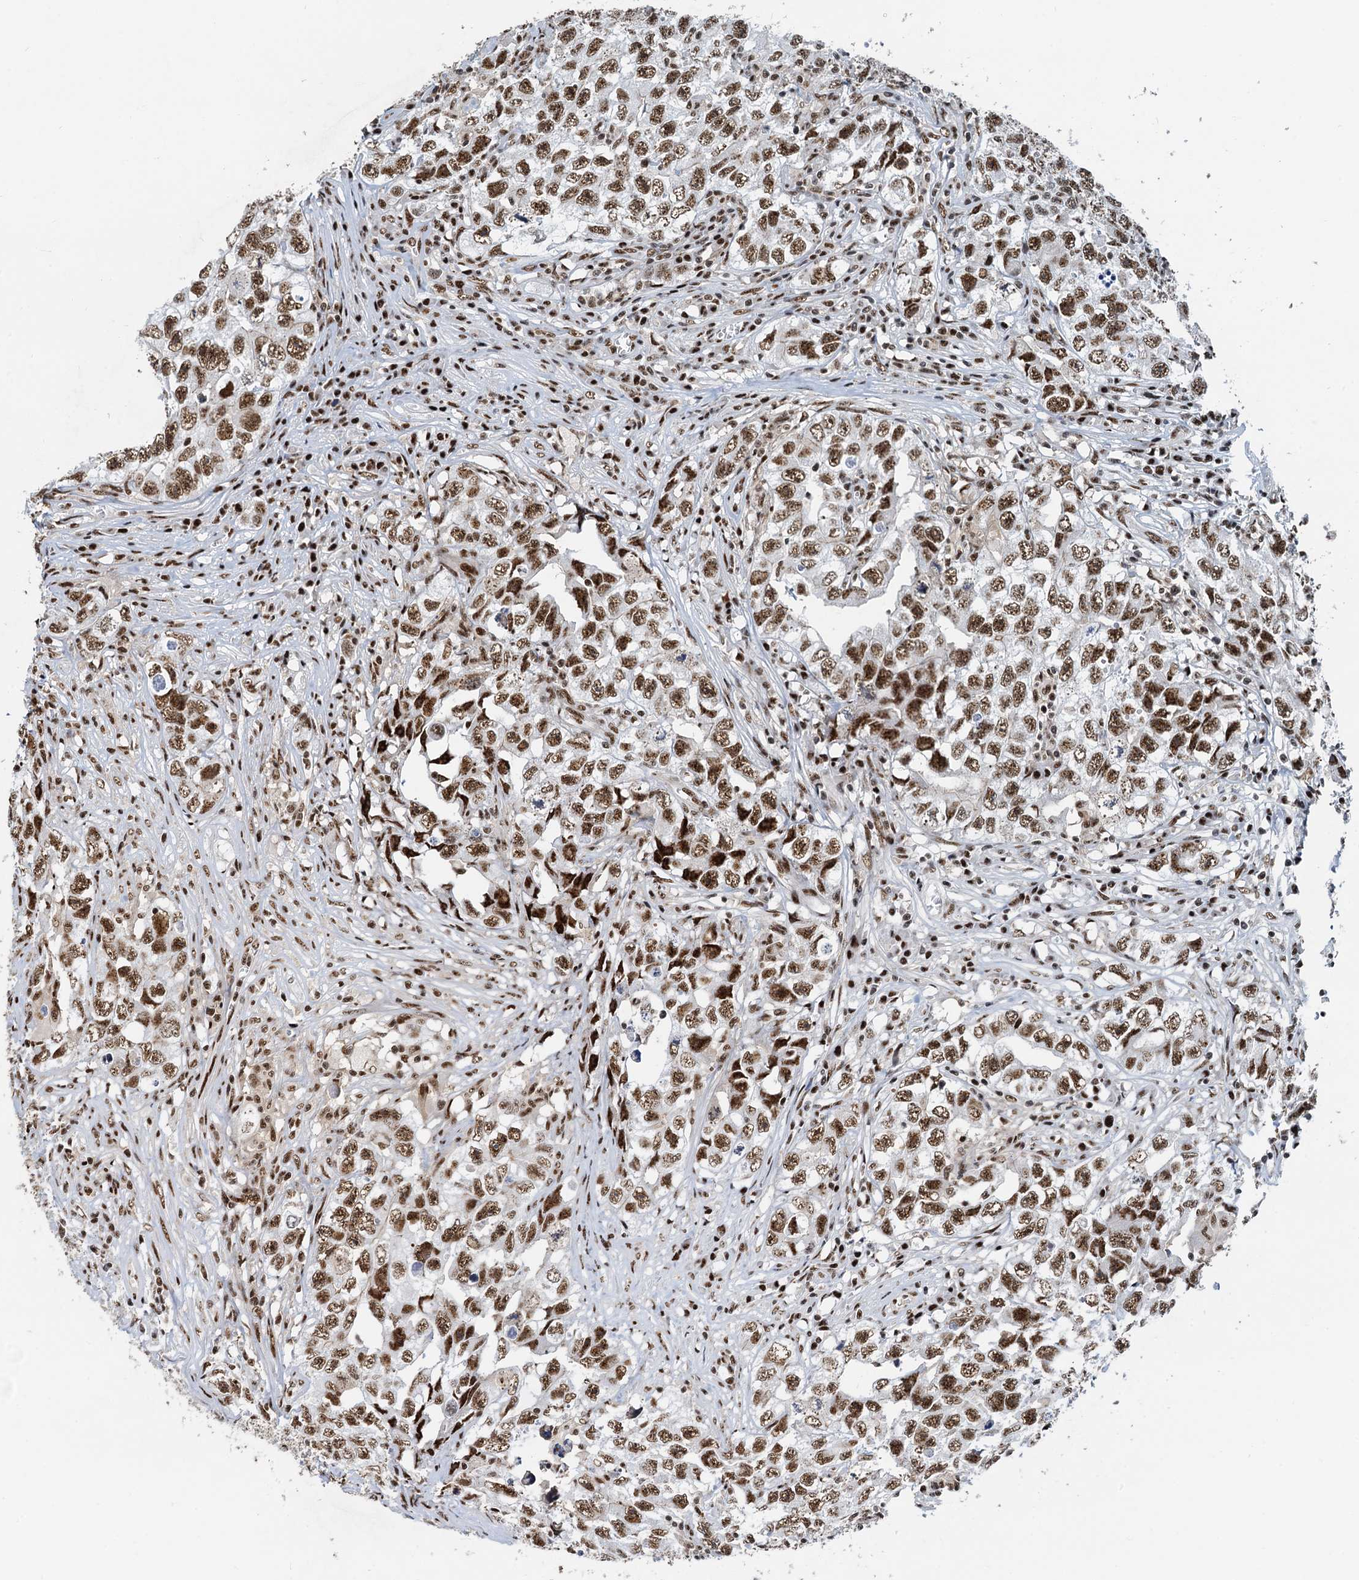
{"staining": {"intensity": "strong", "quantity": ">75%", "location": "nuclear"}, "tissue": "testis cancer", "cell_type": "Tumor cells", "image_type": "cancer", "snomed": [{"axis": "morphology", "description": "Seminoma, NOS"}, {"axis": "morphology", "description": "Carcinoma, Embryonal, NOS"}, {"axis": "topography", "description": "Testis"}], "caption": "Protein analysis of testis cancer (seminoma) tissue demonstrates strong nuclear expression in approximately >75% of tumor cells.", "gene": "RBM26", "patient": {"sex": "male", "age": 43}}